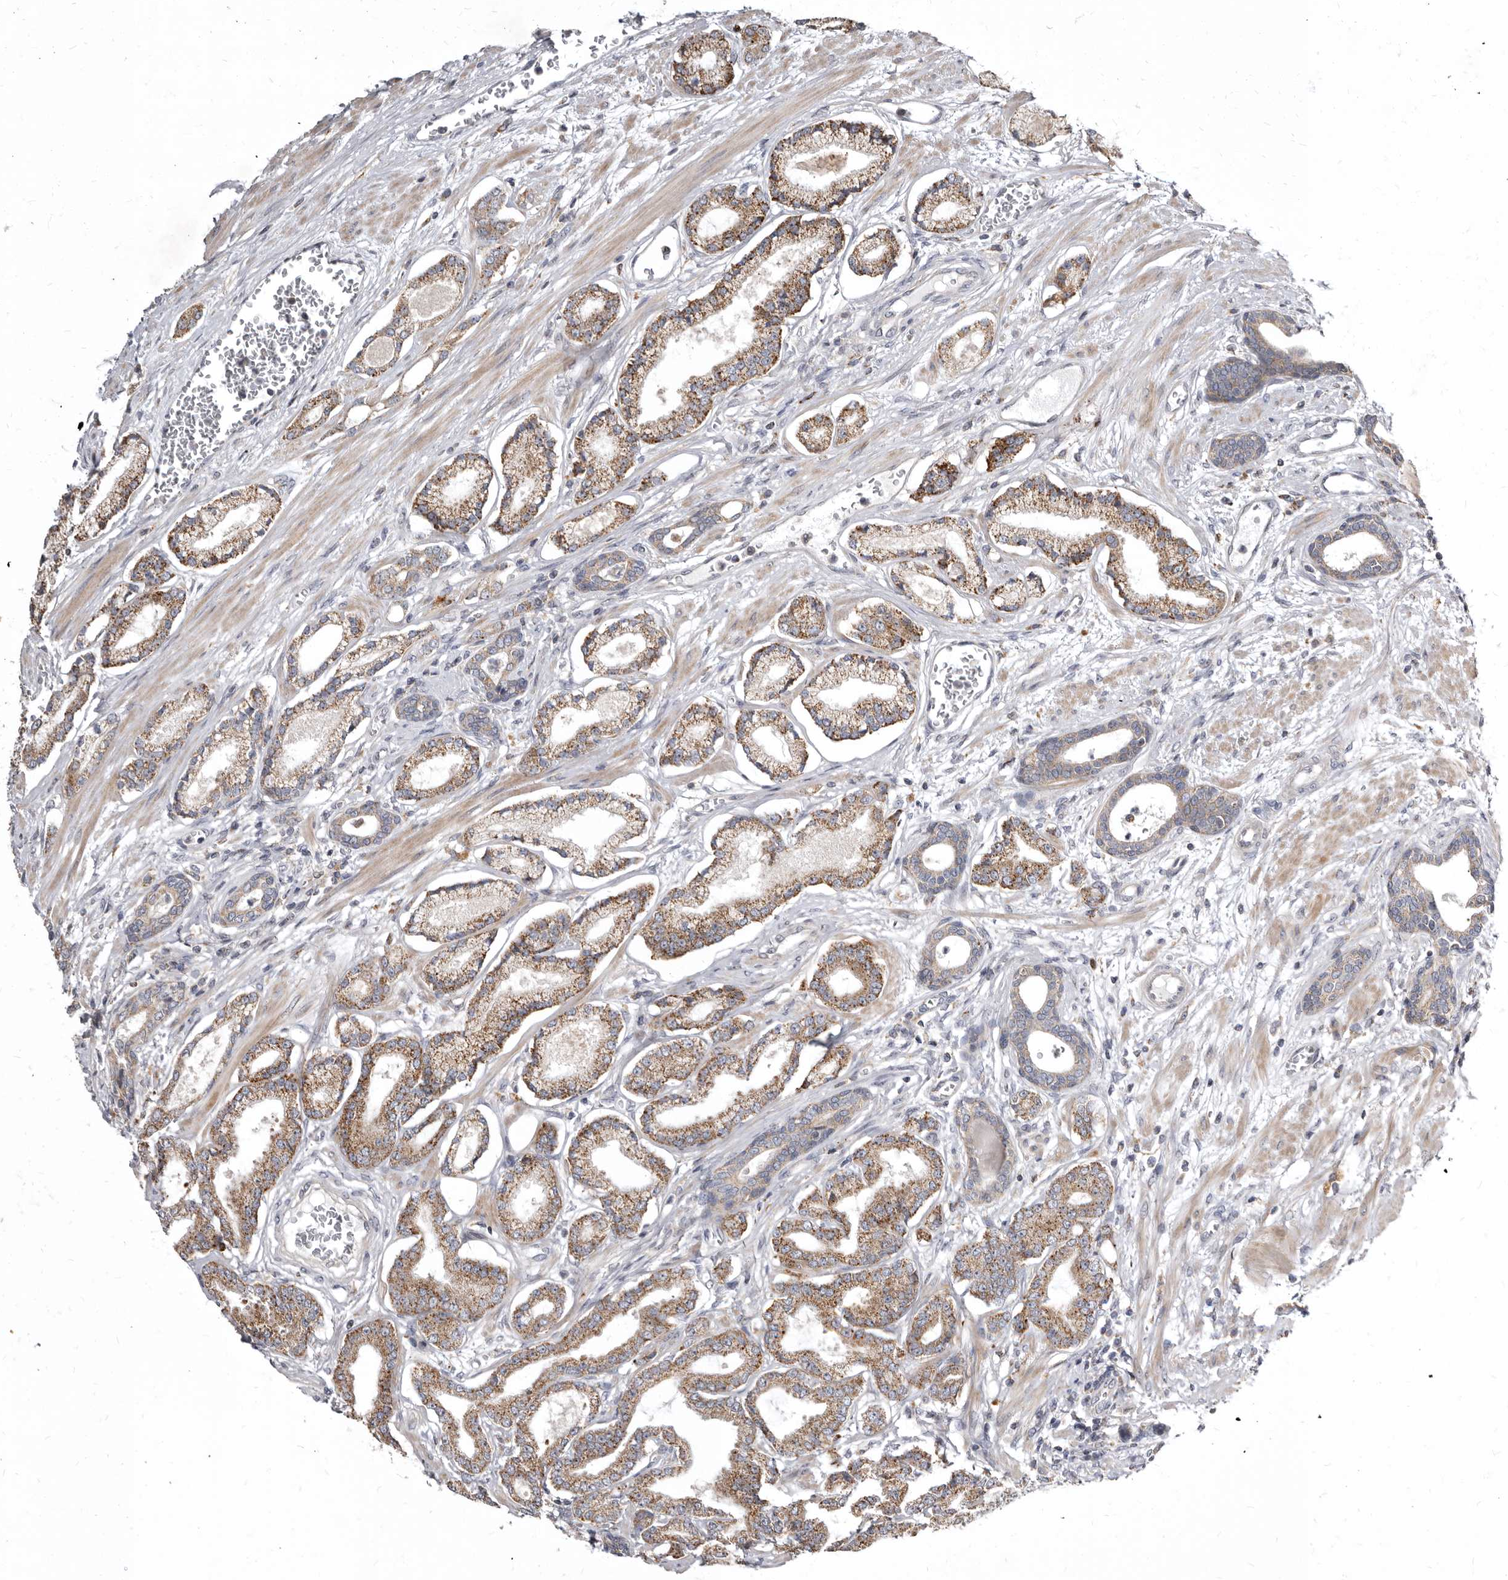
{"staining": {"intensity": "moderate", "quantity": "25%-75%", "location": "cytoplasmic/membranous"}, "tissue": "prostate cancer", "cell_type": "Tumor cells", "image_type": "cancer", "snomed": [{"axis": "morphology", "description": "Adenocarcinoma, Low grade"}, {"axis": "topography", "description": "Prostate"}], "caption": "The histopathology image exhibits a brown stain indicating the presence of a protein in the cytoplasmic/membranous of tumor cells in adenocarcinoma (low-grade) (prostate).", "gene": "SMC4", "patient": {"sex": "male", "age": 60}}